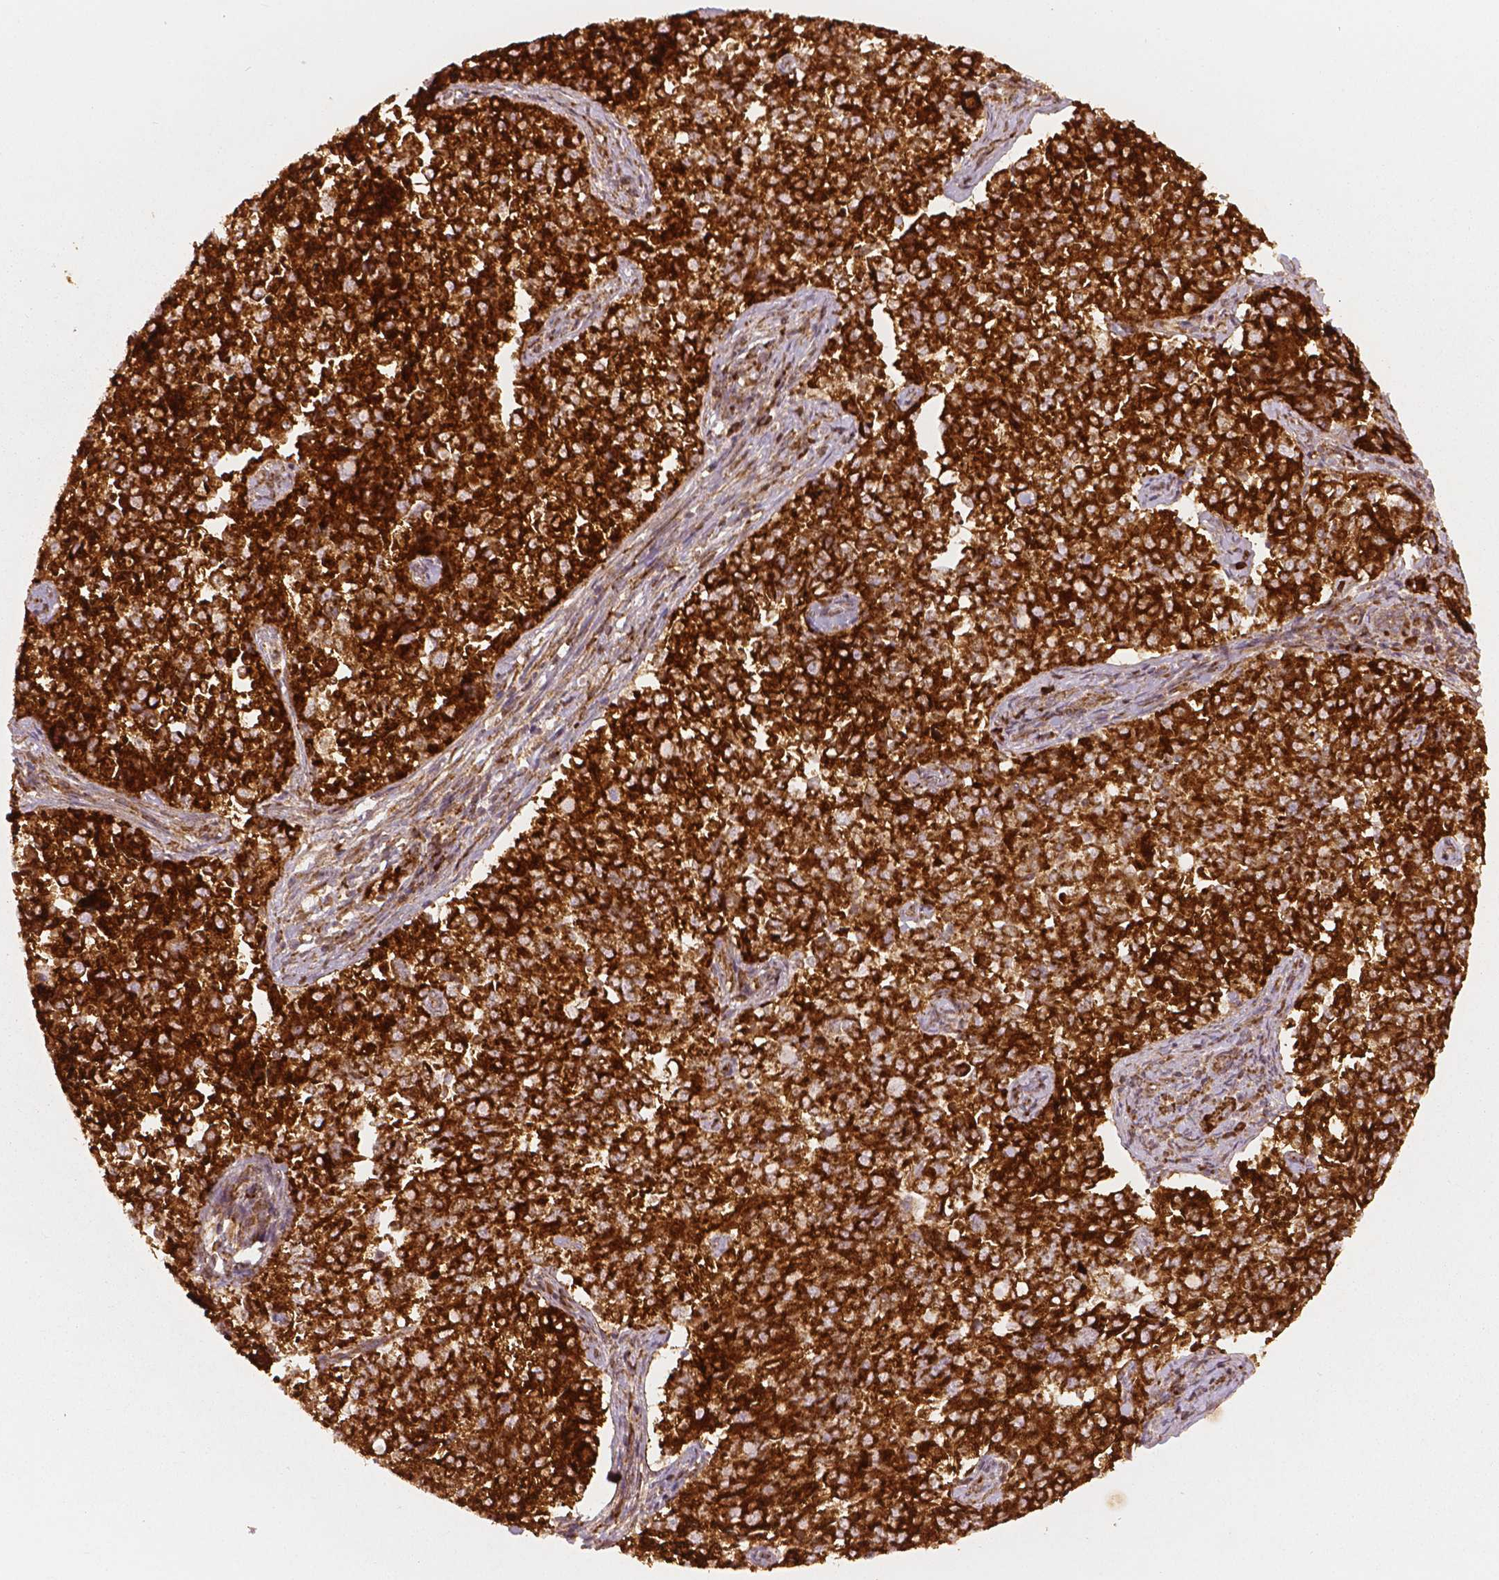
{"staining": {"intensity": "strong", "quantity": ">75%", "location": "cytoplasmic/membranous"}, "tissue": "endometrial cancer", "cell_type": "Tumor cells", "image_type": "cancer", "snomed": [{"axis": "morphology", "description": "Adenocarcinoma, NOS"}, {"axis": "topography", "description": "Endometrium"}], "caption": "Endometrial adenocarcinoma stained for a protein (brown) shows strong cytoplasmic/membranous positive expression in about >75% of tumor cells.", "gene": "PGAM5", "patient": {"sex": "female", "age": 43}}